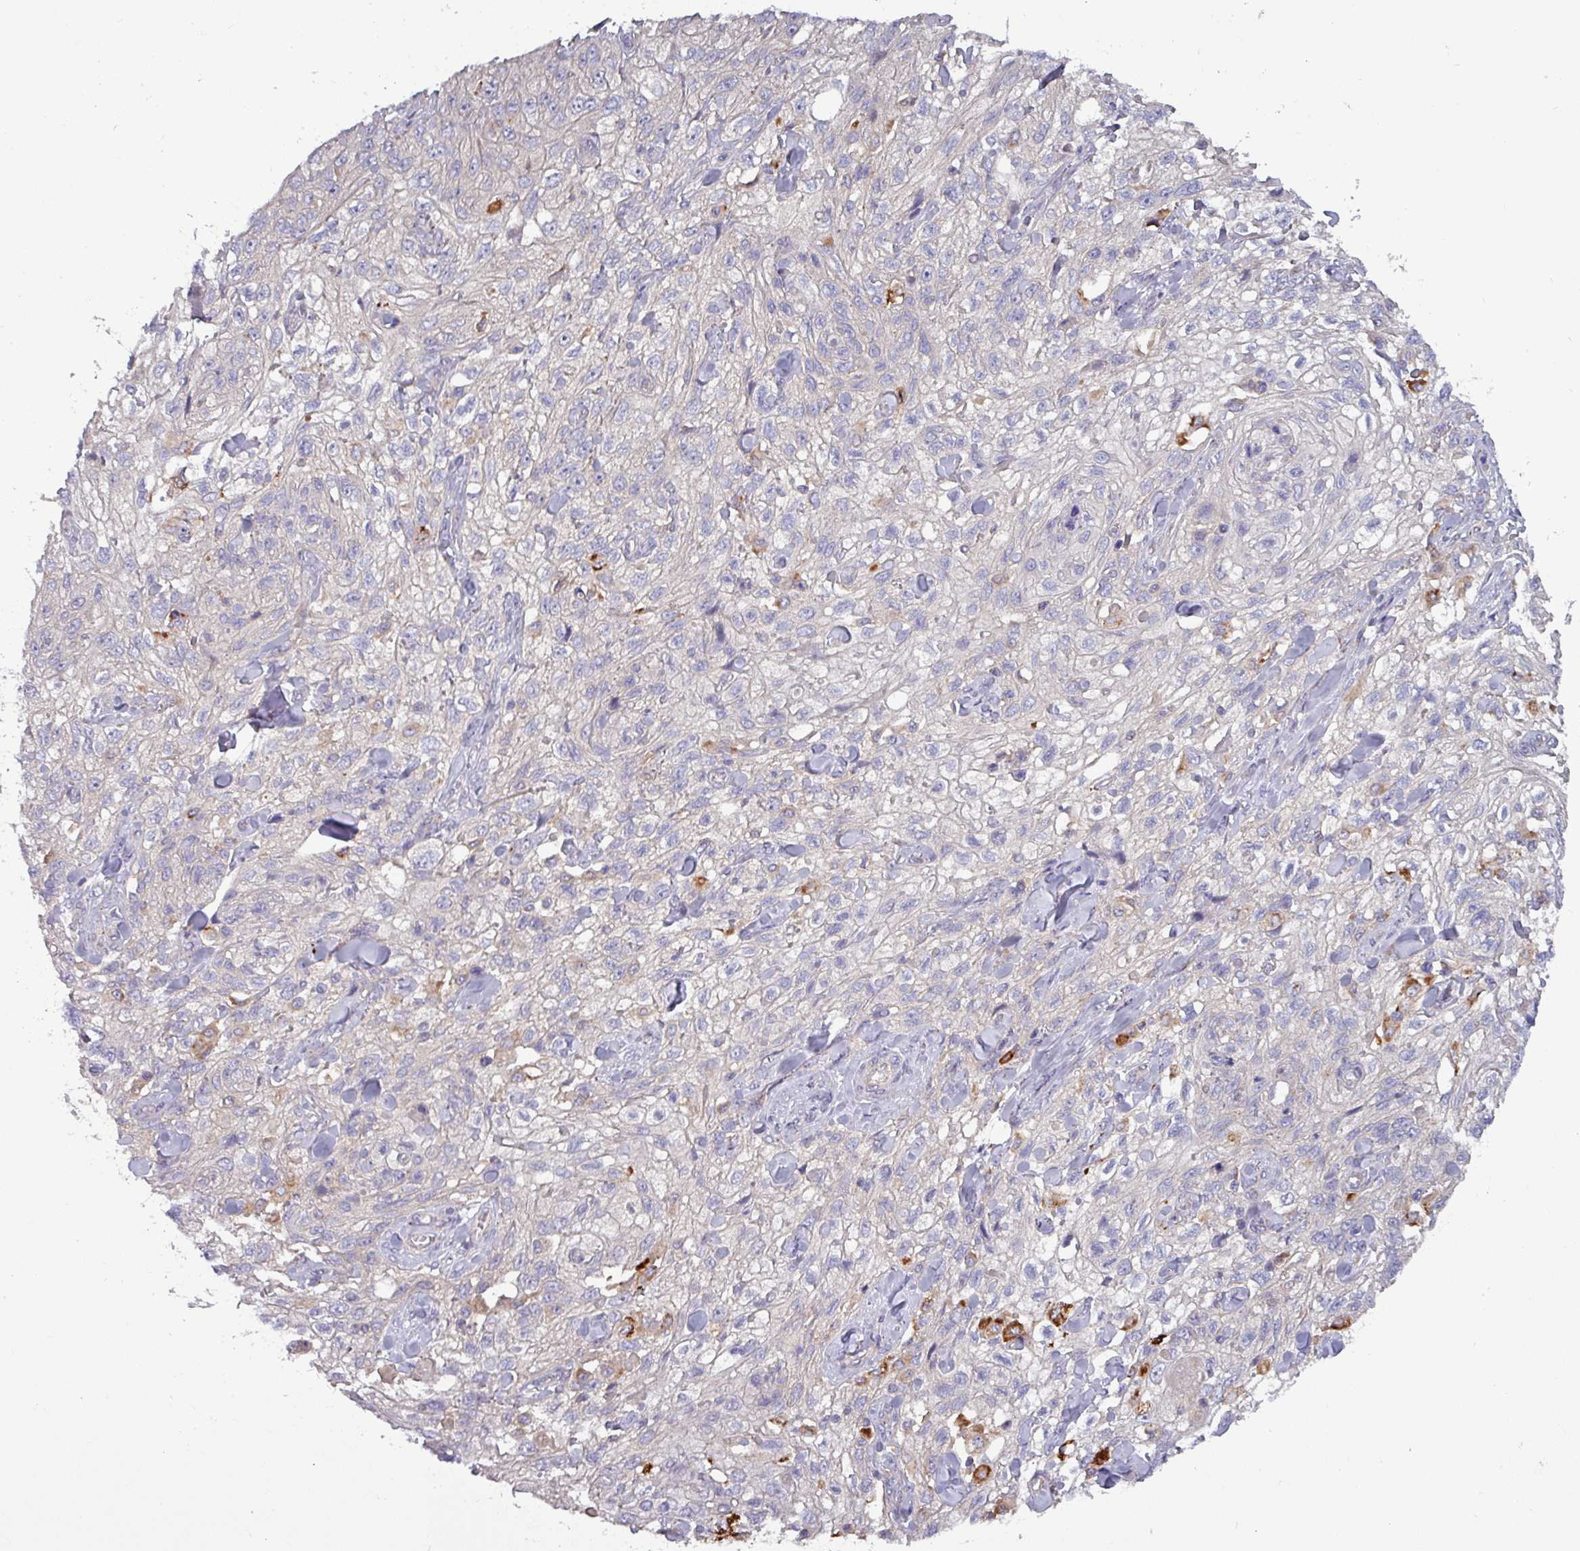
{"staining": {"intensity": "strong", "quantity": "<25%", "location": "cytoplasmic/membranous"}, "tissue": "skin cancer", "cell_type": "Tumor cells", "image_type": "cancer", "snomed": [{"axis": "morphology", "description": "Squamous cell carcinoma, NOS"}, {"axis": "topography", "description": "Skin"}, {"axis": "topography", "description": "Vulva"}], "caption": "The image shows staining of skin cancer (squamous cell carcinoma), revealing strong cytoplasmic/membranous protein expression (brown color) within tumor cells.", "gene": "PLIN2", "patient": {"sex": "female", "age": 86}}